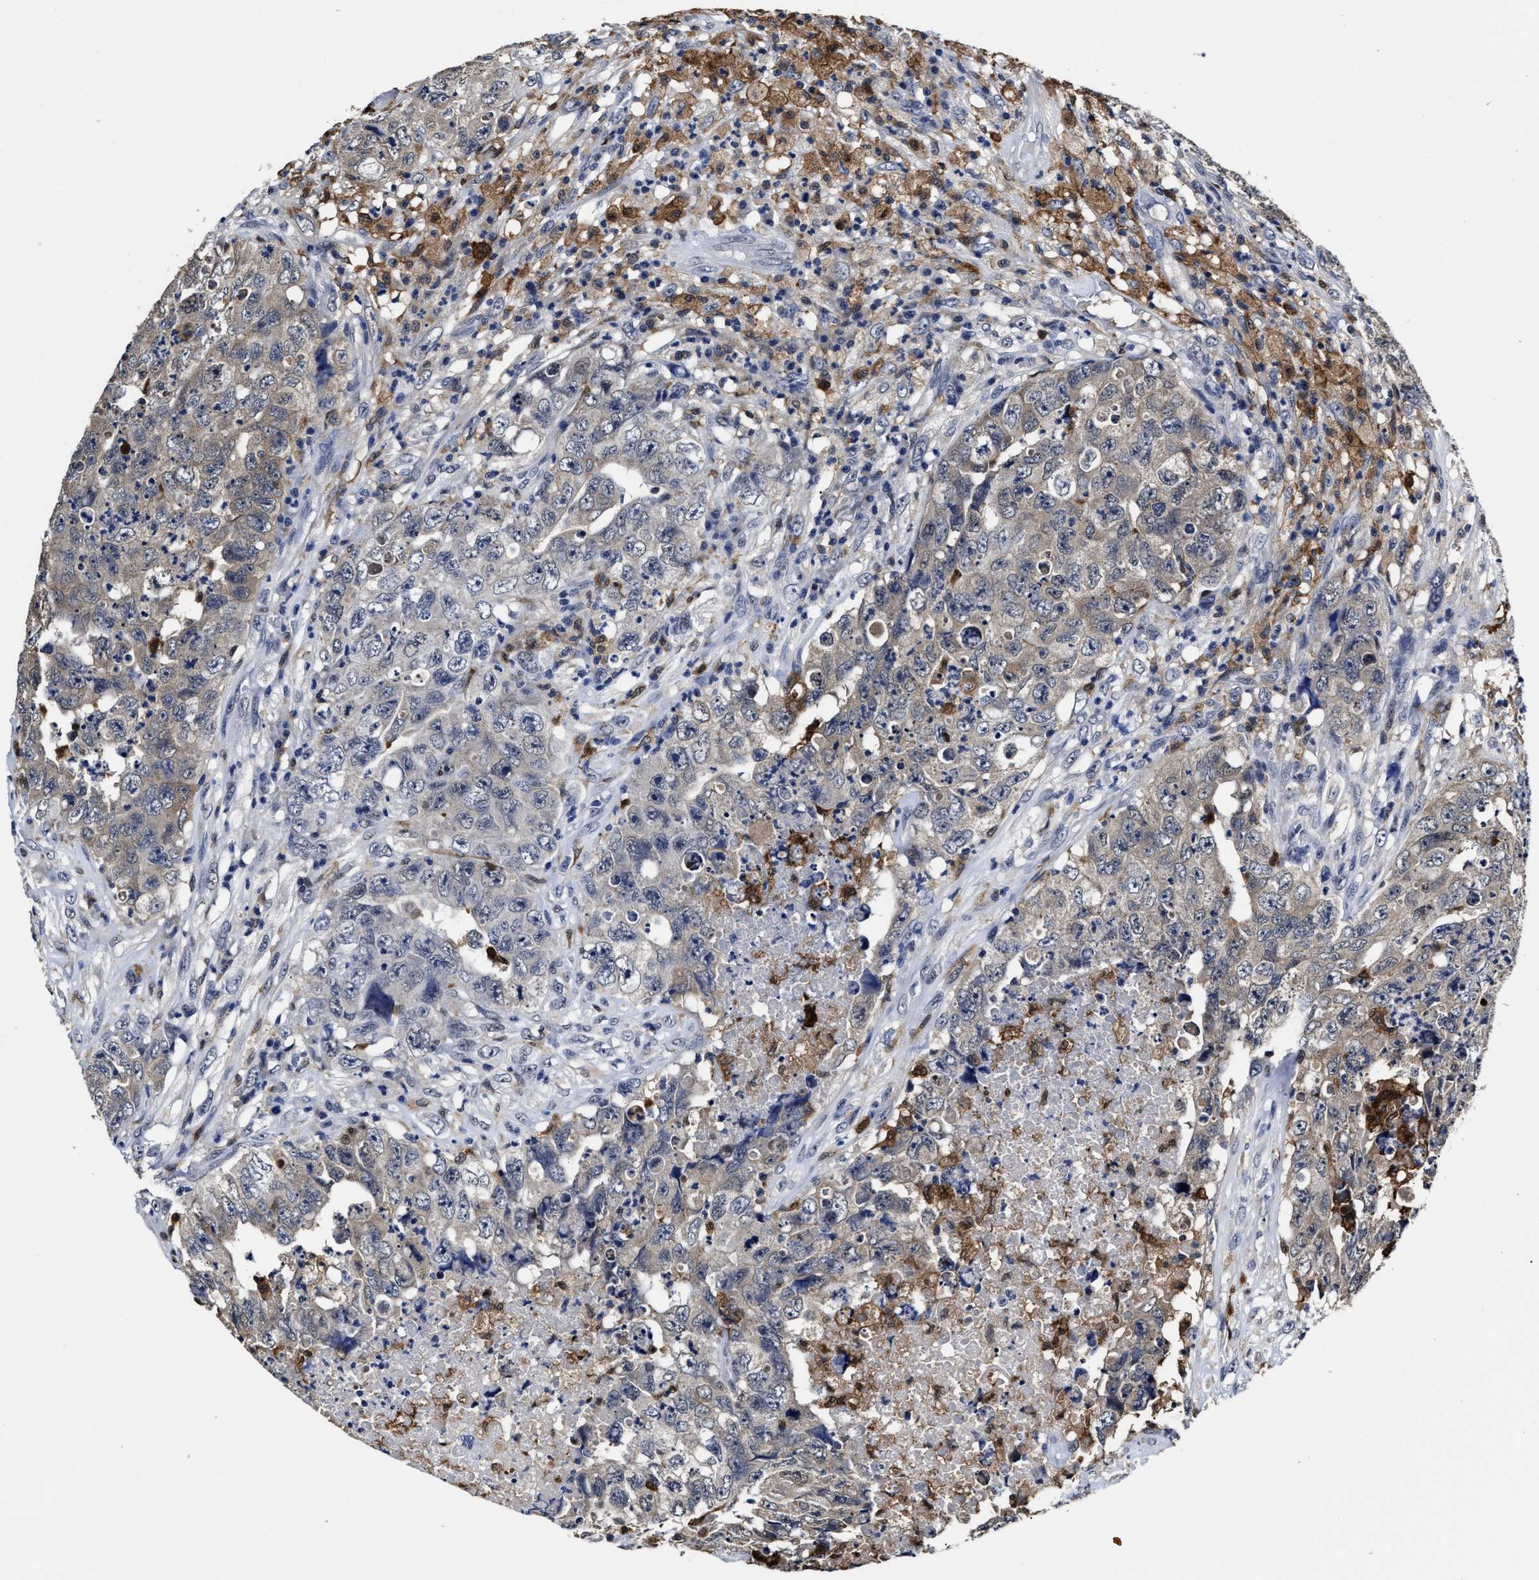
{"staining": {"intensity": "weak", "quantity": "25%-75%", "location": "cytoplasmic/membranous"}, "tissue": "testis cancer", "cell_type": "Tumor cells", "image_type": "cancer", "snomed": [{"axis": "morphology", "description": "Carcinoma, Embryonal, NOS"}, {"axis": "topography", "description": "Testis"}], "caption": "Embryonal carcinoma (testis) tissue displays weak cytoplasmic/membranous positivity in approximately 25%-75% of tumor cells, visualized by immunohistochemistry.", "gene": "PRPF4B", "patient": {"sex": "male", "age": 32}}